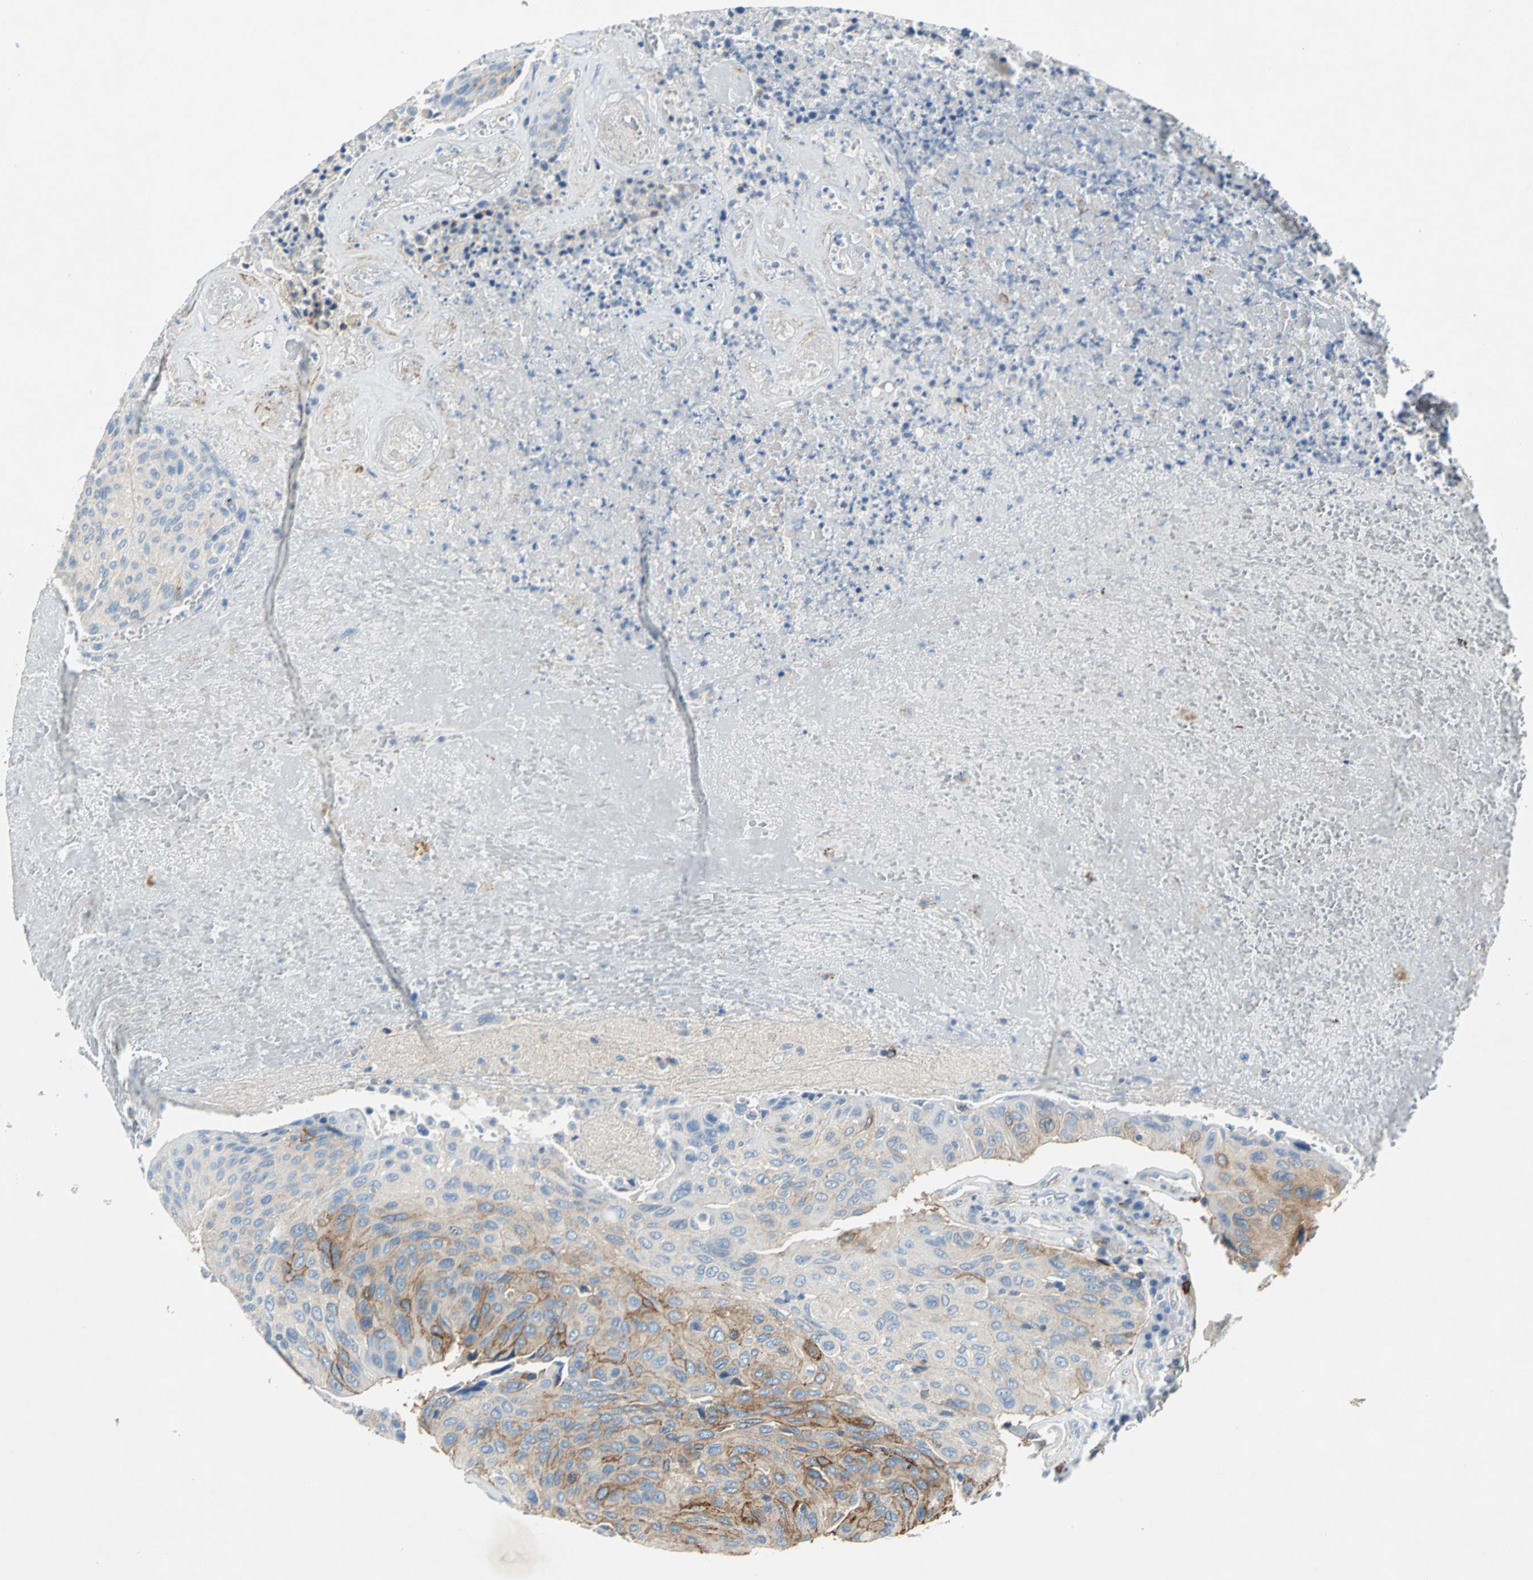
{"staining": {"intensity": "moderate", "quantity": "25%-75%", "location": "cytoplasmic/membranous"}, "tissue": "urothelial cancer", "cell_type": "Tumor cells", "image_type": "cancer", "snomed": [{"axis": "morphology", "description": "Urothelial carcinoma, High grade"}, {"axis": "topography", "description": "Urinary bladder"}], "caption": "Protein staining reveals moderate cytoplasmic/membranous expression in about 25%-75% of tumor cells in urothelial carcinoma (high-grade).", "gene": "RPS13", "patient": {"sex": "male", "age": 66}}